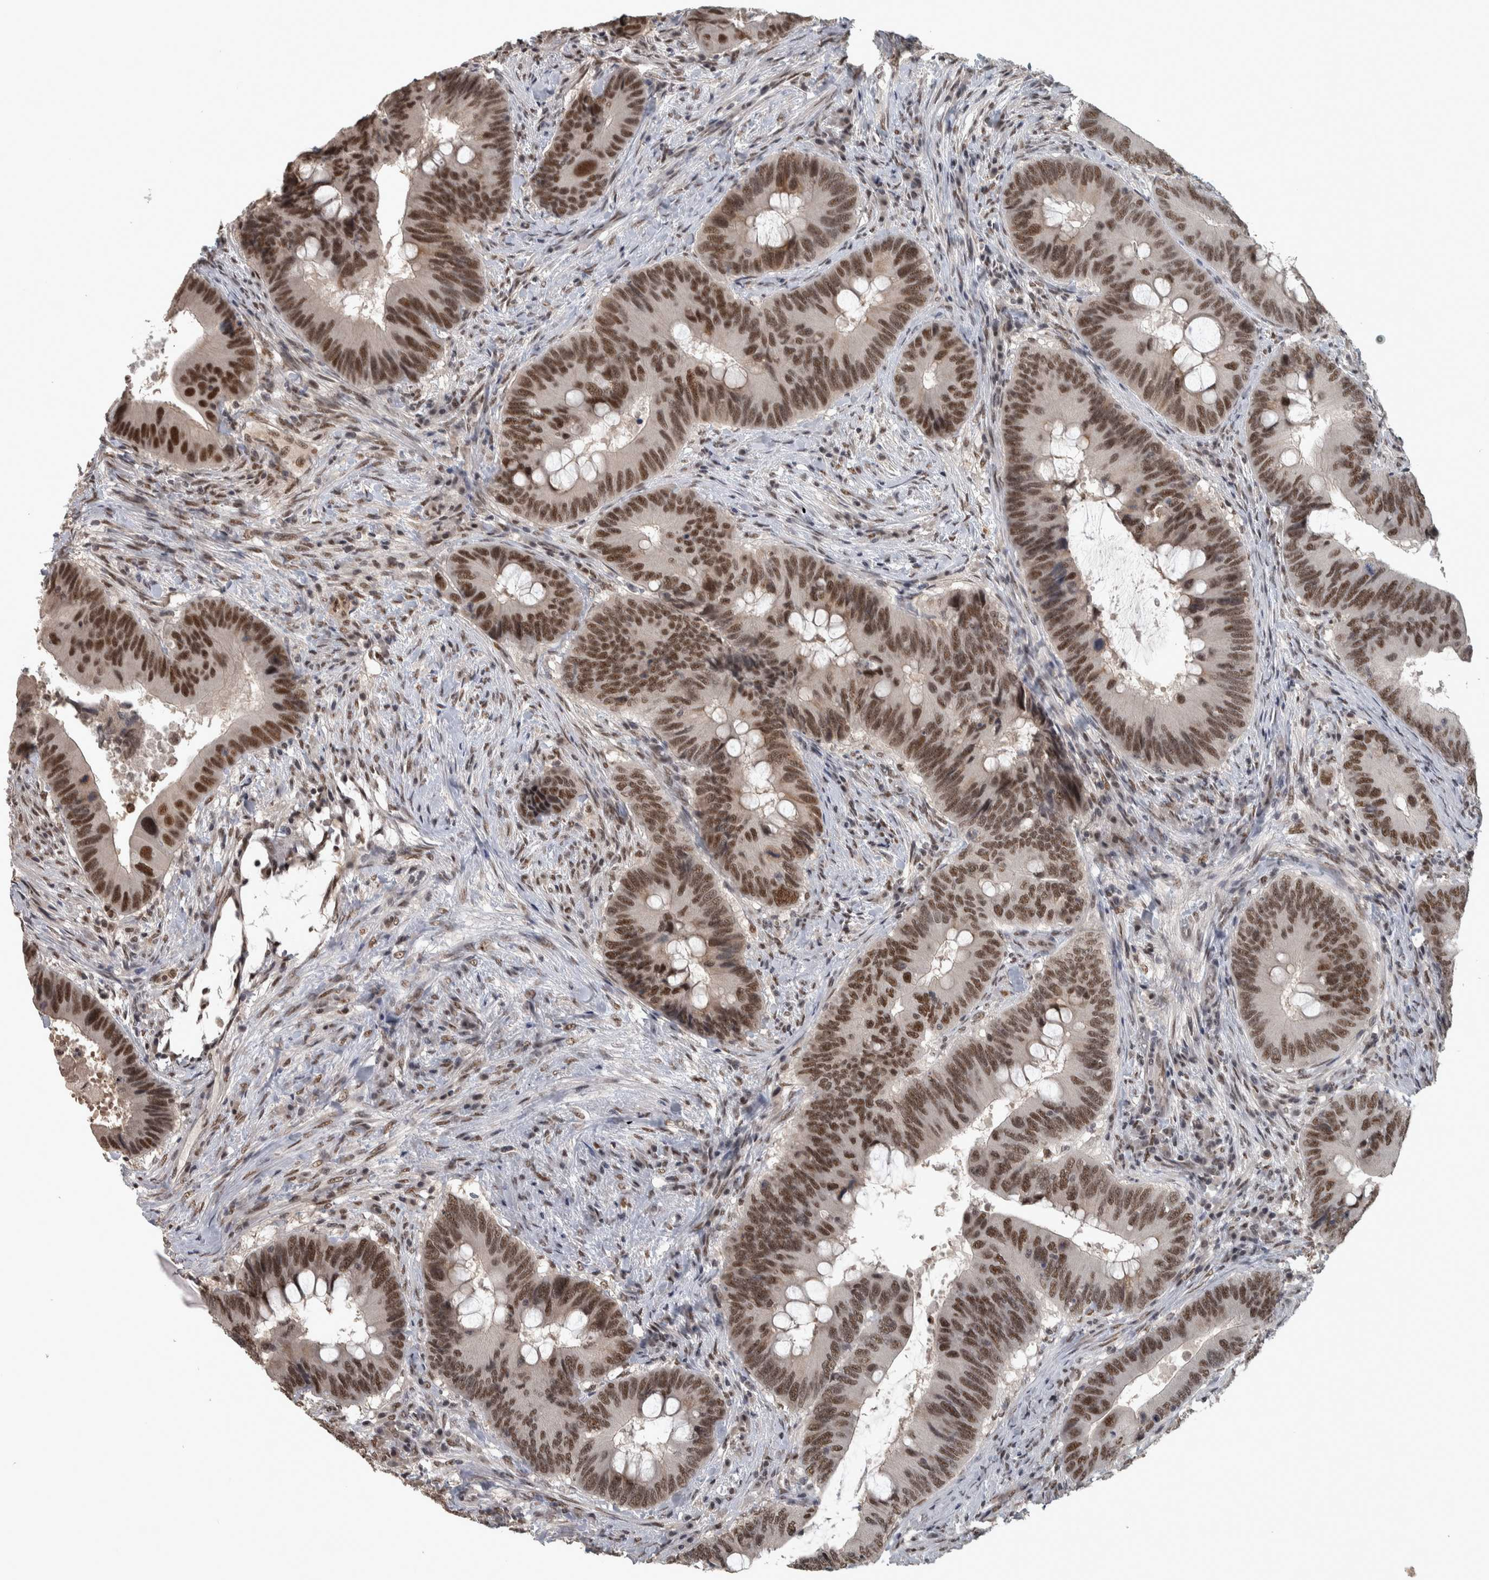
{"staining": {"intensity": "moderate", "quantity": ">75%", "location": "nuclear"}, "tissue": "colorectal cancer", "cell_type": "Tumor cells", "image_type": "cancer", "snomed": [{"axis": "morphology", "description": "Adenocarcinoma, NOS"}, {"axis": "topography", "description": "Colon"}], "caption": "Colorectal cancer (adenocarcinoma) stained with IHC reveals moderate nuclear staining in about >75% of tumor cells.", "gene": "DDX42", "patient": {"sex": "male", "age": 71}}